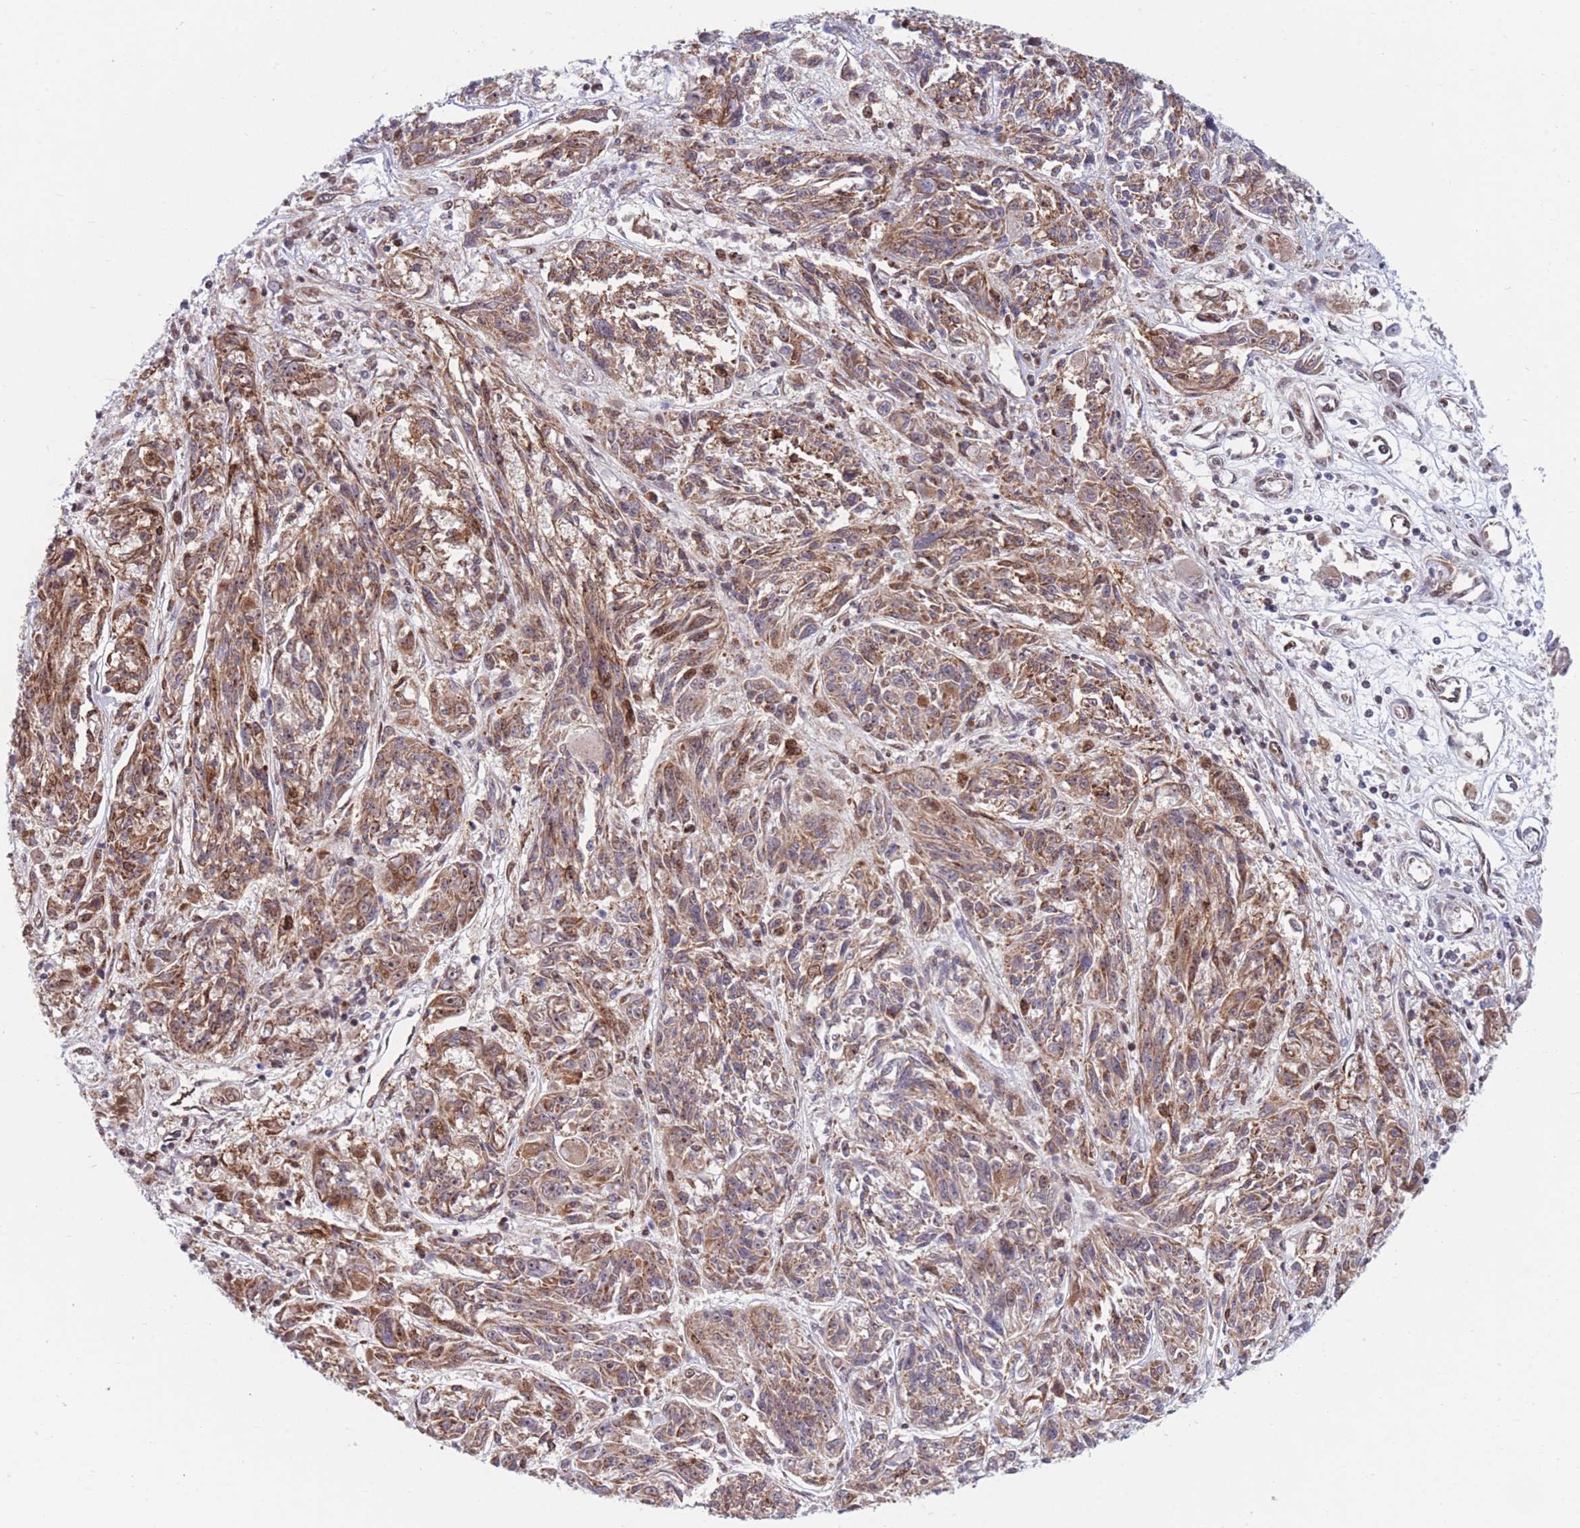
{"staining": {"intensity": "strong", "quantity": "25%-75%", "location": "cytoplasmic/membranous,nuclear"}, "tissue": "melanoma", "cell_type": "Tumor cells", "image_type": "cancer", "snomed": [{"axis": "morphology", "description": "Malignant melanoma, NOS"}, {"axis": "topography", "description": "Skin"}], "caption": "Strong cytoplasmic/membranous and nuclear protein positivity is identified in about 25%-75% of tumor cells in malignant melanoma. (brown staining indicates protein expression, while blue staining denotes nuclei).", "gene": "DNAJC3", "patient": {"sex": "male", "age": 53}}